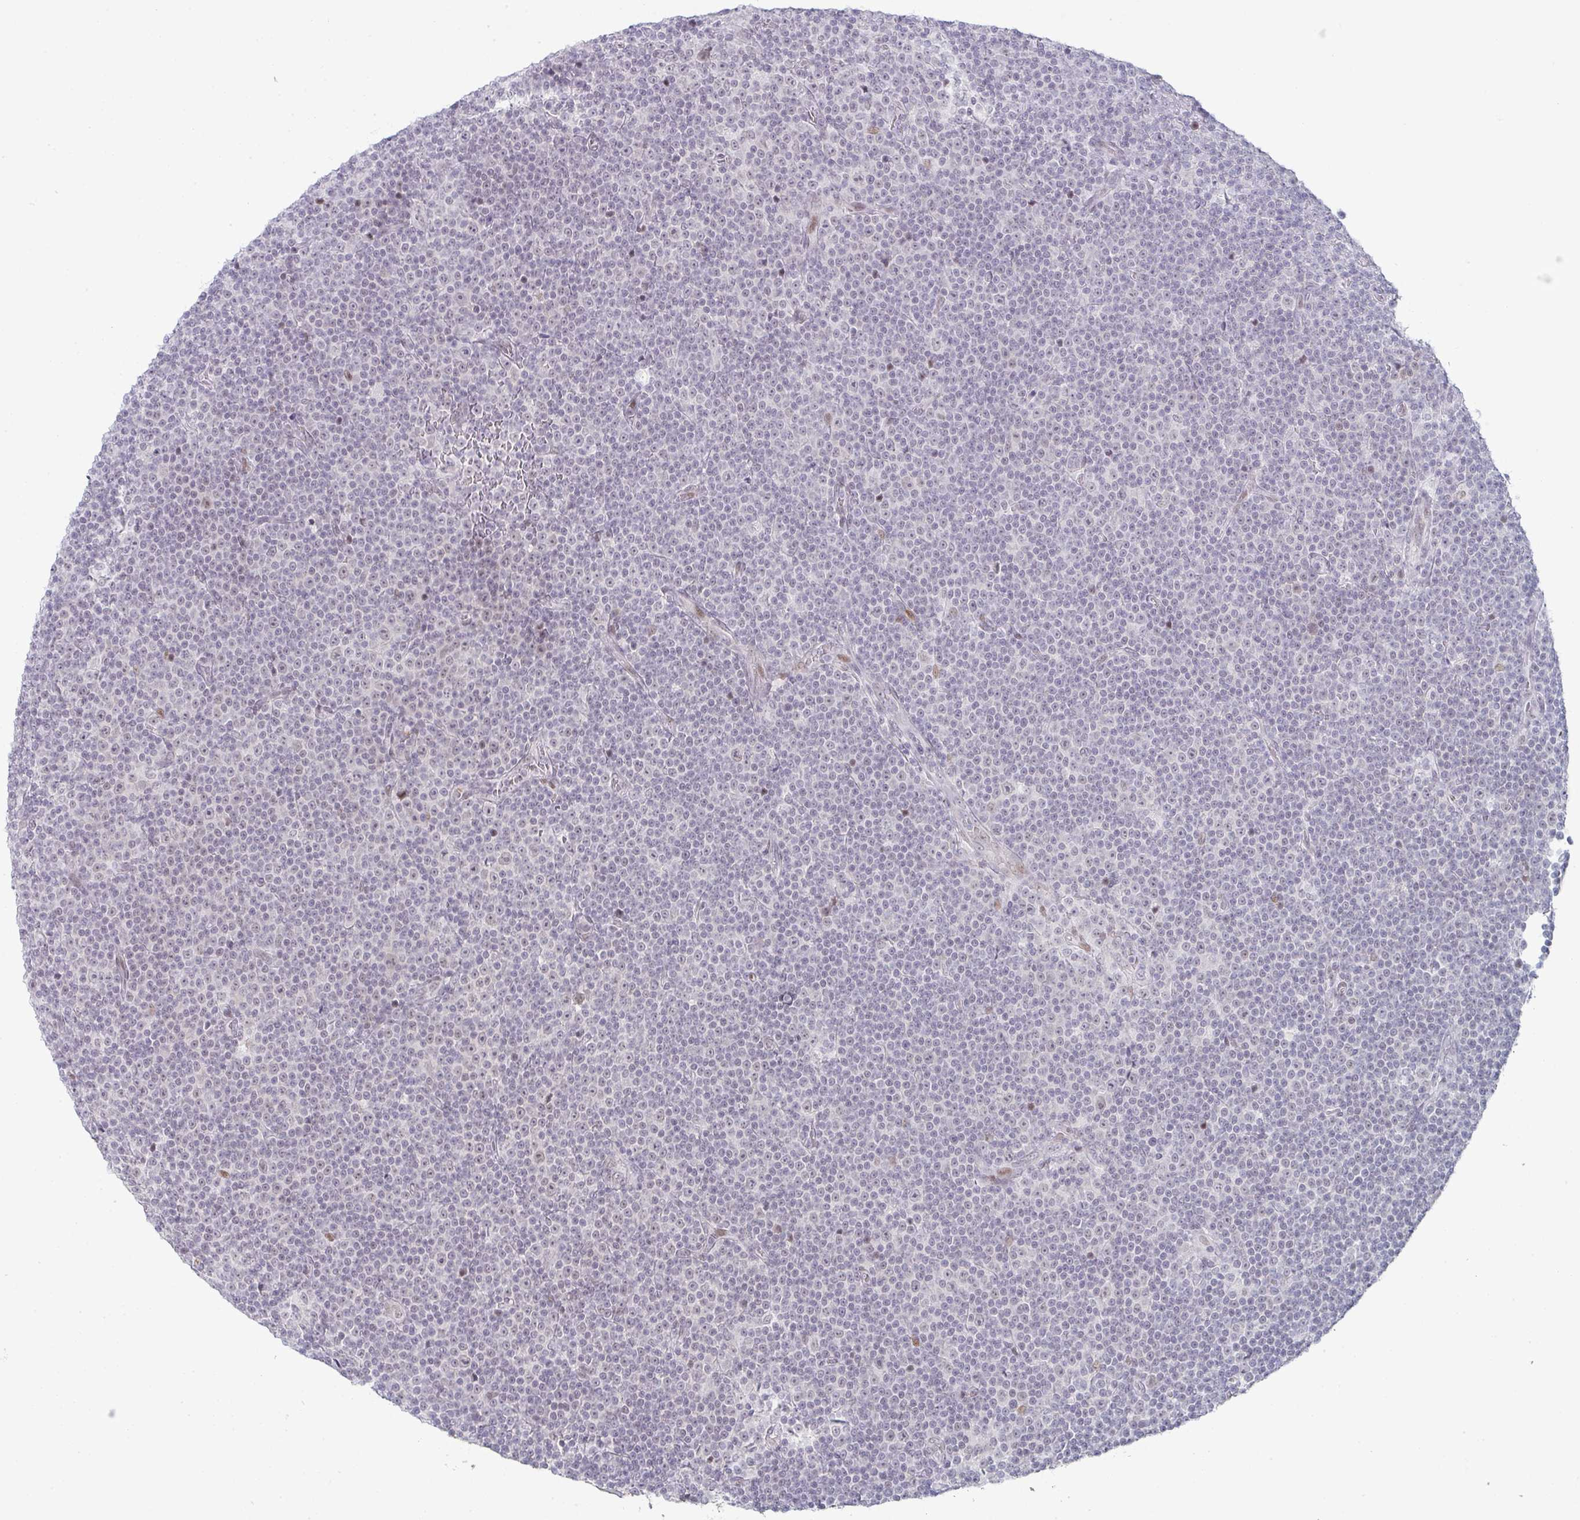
{"staining": {"intensity": "negative", "quantity": "none", "location": "none"}, "tissue": "lymphoma", "cell_type": "Tumor cells", "image_type": "cancer", "snomed": [{"axis": "morphology", "description": "Malignant lymphoma, non-Hodgkin's type, Low grade"}, {"axis": "topography", "description": "Lymph node"}], "caption": "DAB (3,3'-diaminobenzidine) immunohistochemical staining of low-grade malignant lymphoma, non-Hodgkin's type demonstrates no significant positivity in tumor cells.", "gene": "LIN54", "patient": {"sex": "female", "age": 67}}